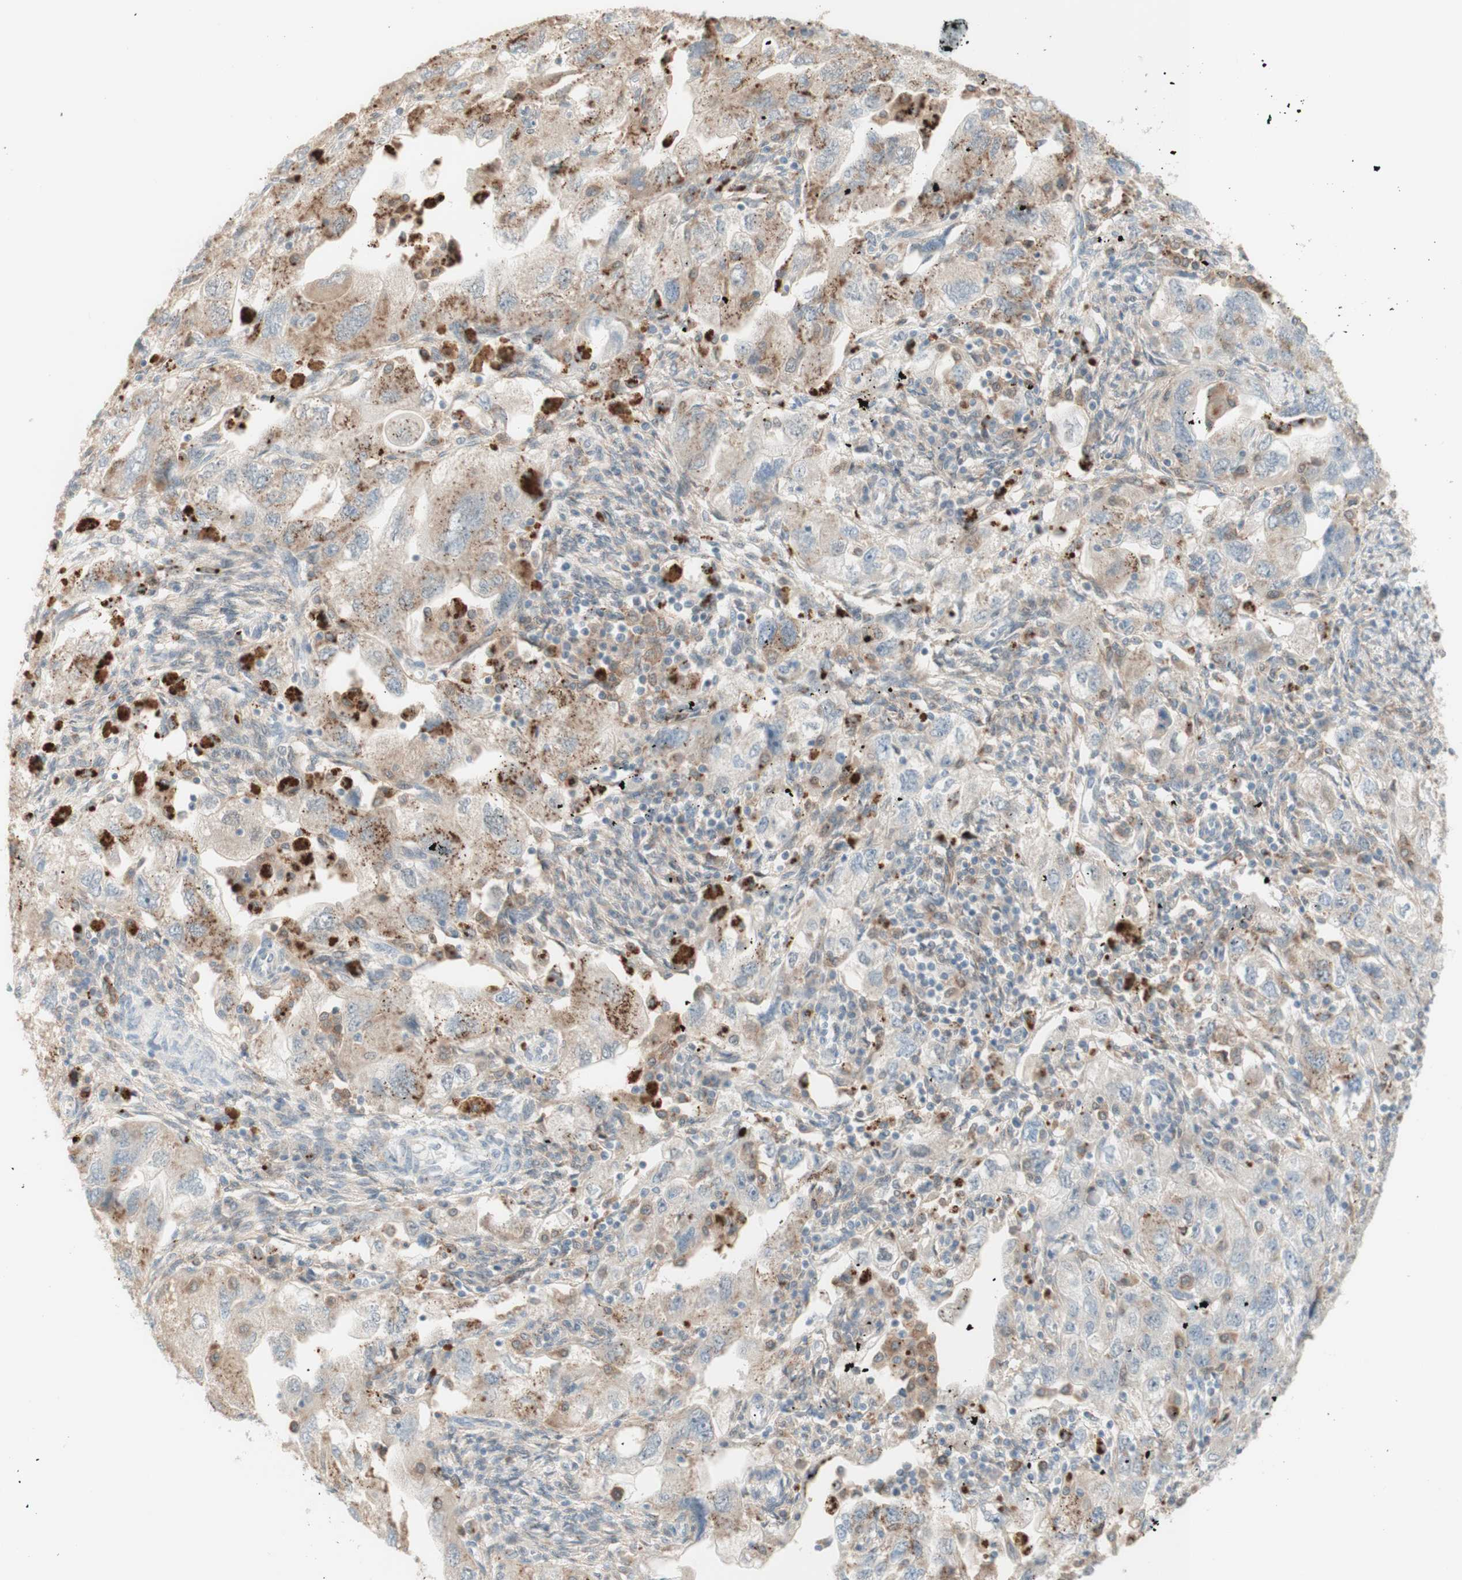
{"staining": {"intensity": "moderate", "quantity": ">75%", "location": "cytoplasmic/membranous"}, "tissue": "ovarian cancer", "cell_type": "Tumor cells", "image_type": "cancer", "snomed": [{"axis": "morphology", "description": "Carcinoma, NOS"}, {"axis": "morphology", "description": "Cystadenocarcinoma, serous, NOS"}, {"axis": "topography", "description": "Ovary"}], "caption": "Tumor cells exhibit medium levels of moderate cytoplasmic/membranous staining in about >75% of cells in human ovarian cancer (serous cystadenocarcinoma).", "gene": "GAPT", "patient": {"sex": "female", "age": 69}}